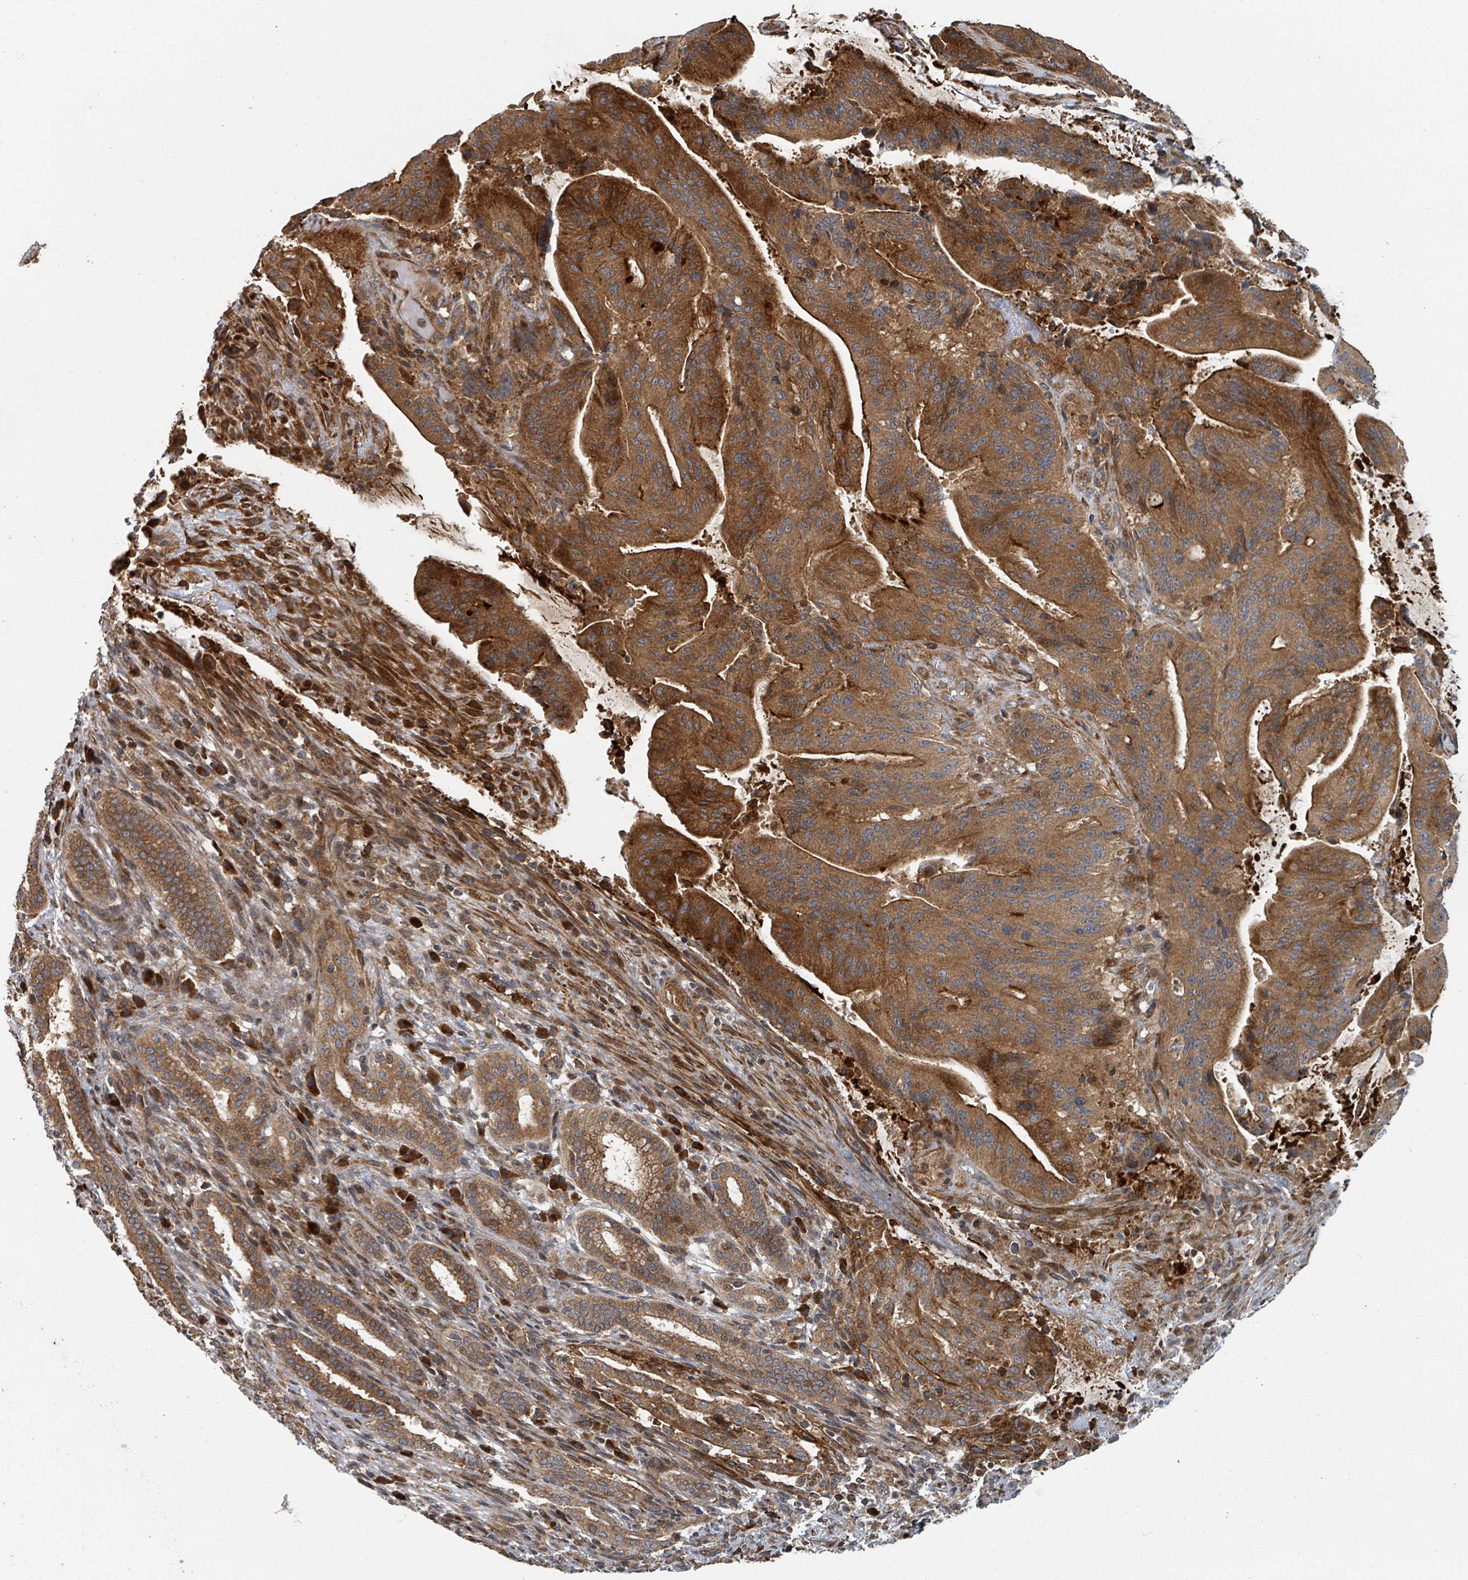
{"staining": {"intensity": "strong", "quantity": ">75%", "location": "cytoplasmic/membranous"}, "tissue": "liver cancer", "cell_type": "Tumor cells", "image_type": "cancer", "snomed": [{"axis": "morphology", "description": "Normal tissue, NOS"}, {"axis": "morphology", "description": "Cholangiocarcinoma"}, {"axis": "topography", "description": "Liver"}, {"axis": "topography", "description": "Peripheral nerve tissue"}], "caption": "DAB immunohistochemical staining of liver cancer demonstrates strong cytoplasmic/membranous protein positivity in approximately >75% of tumor cells.", "gene": "DPM1", "patient": {"sex": "female", "age": 73}}